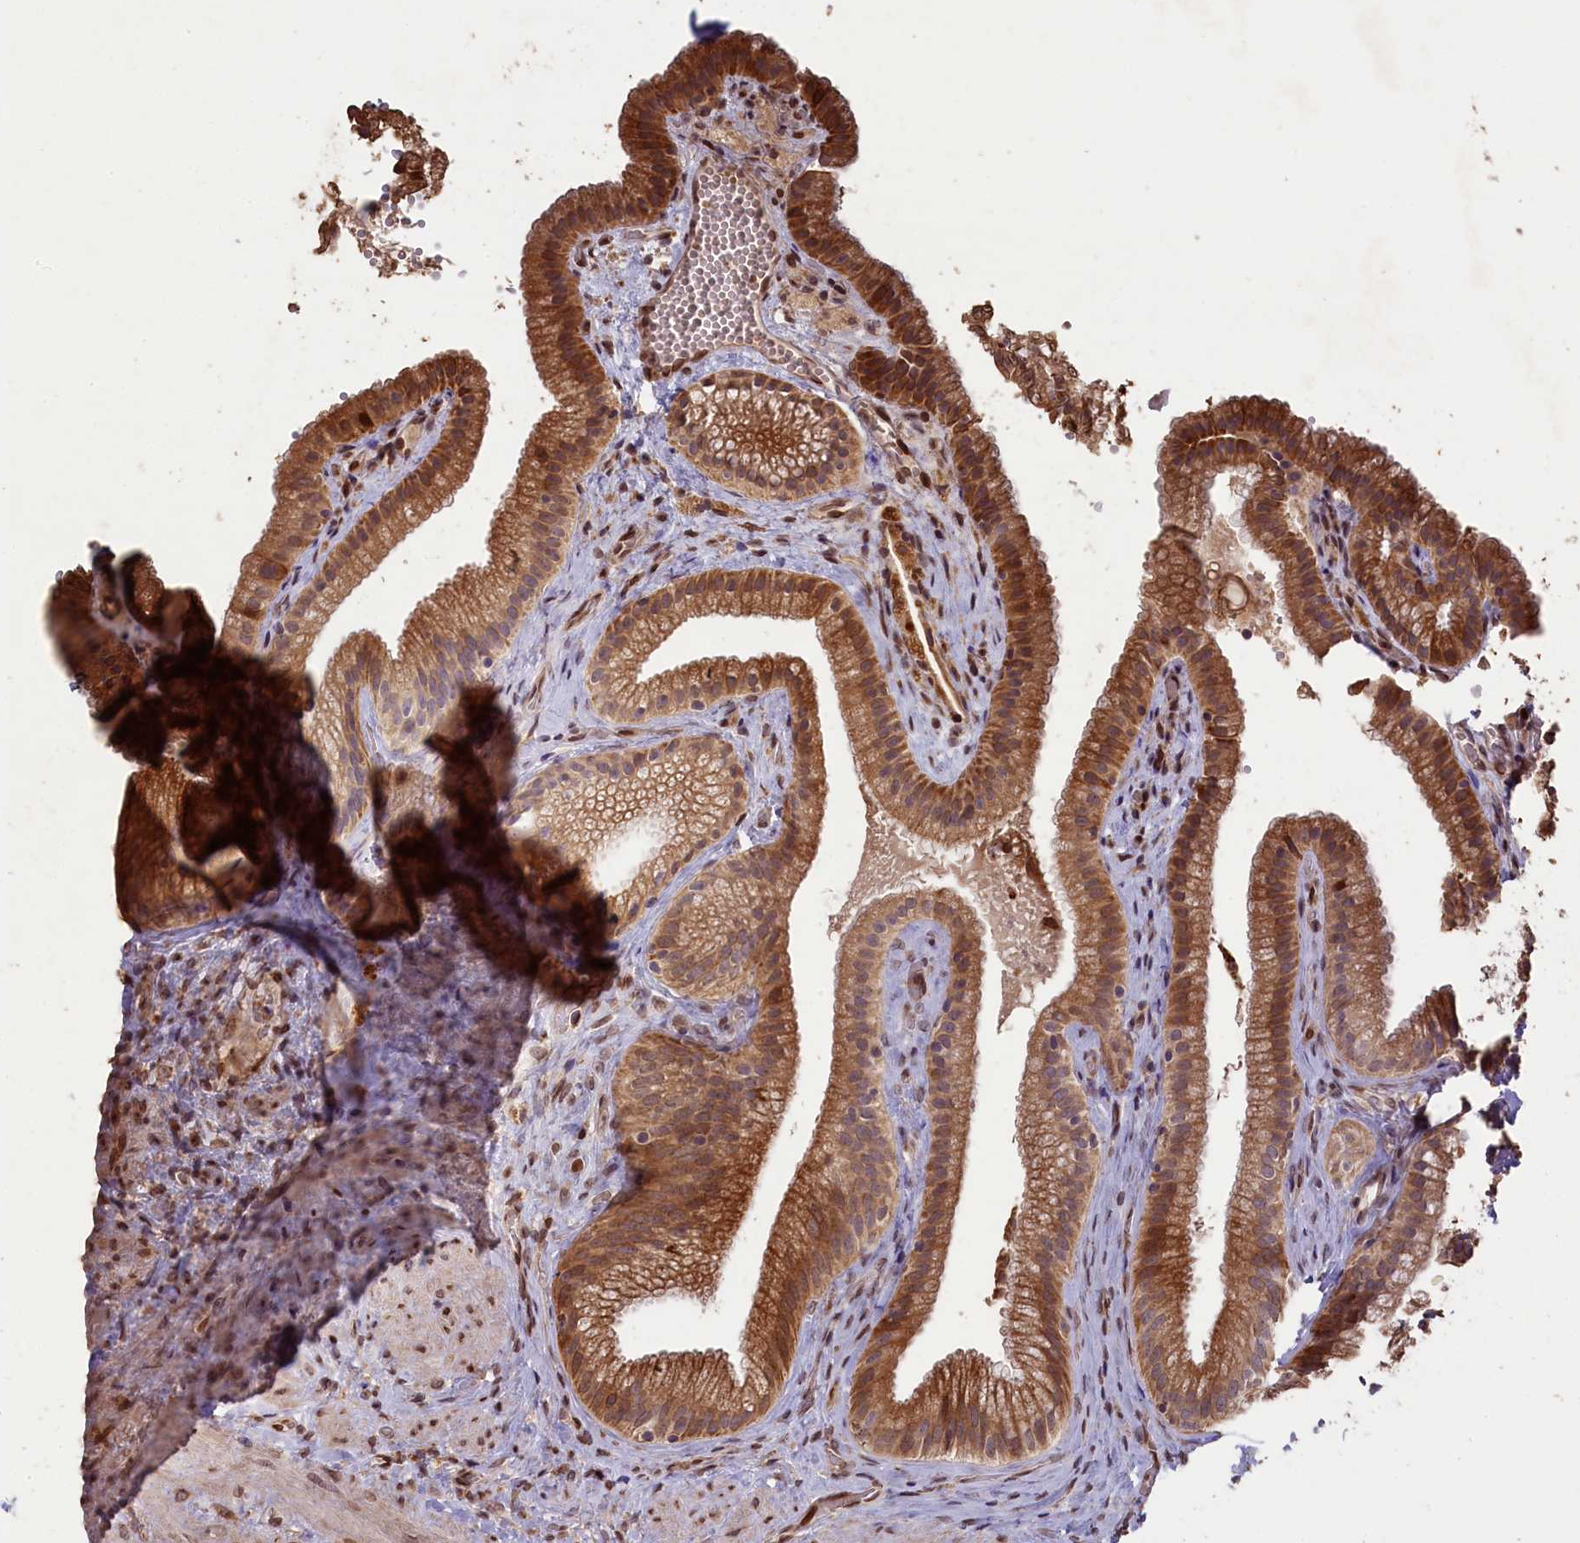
{"staining": {"intensity": "strong", "quantity": ">75%", "location": "cytoplasmic/membranous"}, "tissue": "gallbladder", "cell_type": "Glandular cells", "image_type": "normal", "snomed": [{"axis": "morphology", "description": "Normal tissue, NOS"}, {"axis": "morphology", "description": "Inflammation, NOS"}, {"axis": "topography", "description": "Gallbladder"}], "caption": "Immunohistochemistry histopathology image of benign gallbladder: gallbladder stained using immunohistochemistry (IHC) shows high levels of strong protein expression localized specifically in the cytoplasmic/membranous of glandular cells, appearing as a cytoplasmic/membranous brown color.", "gene": "SLC38A7", "patient": {"sex": "male", "age": 51}}